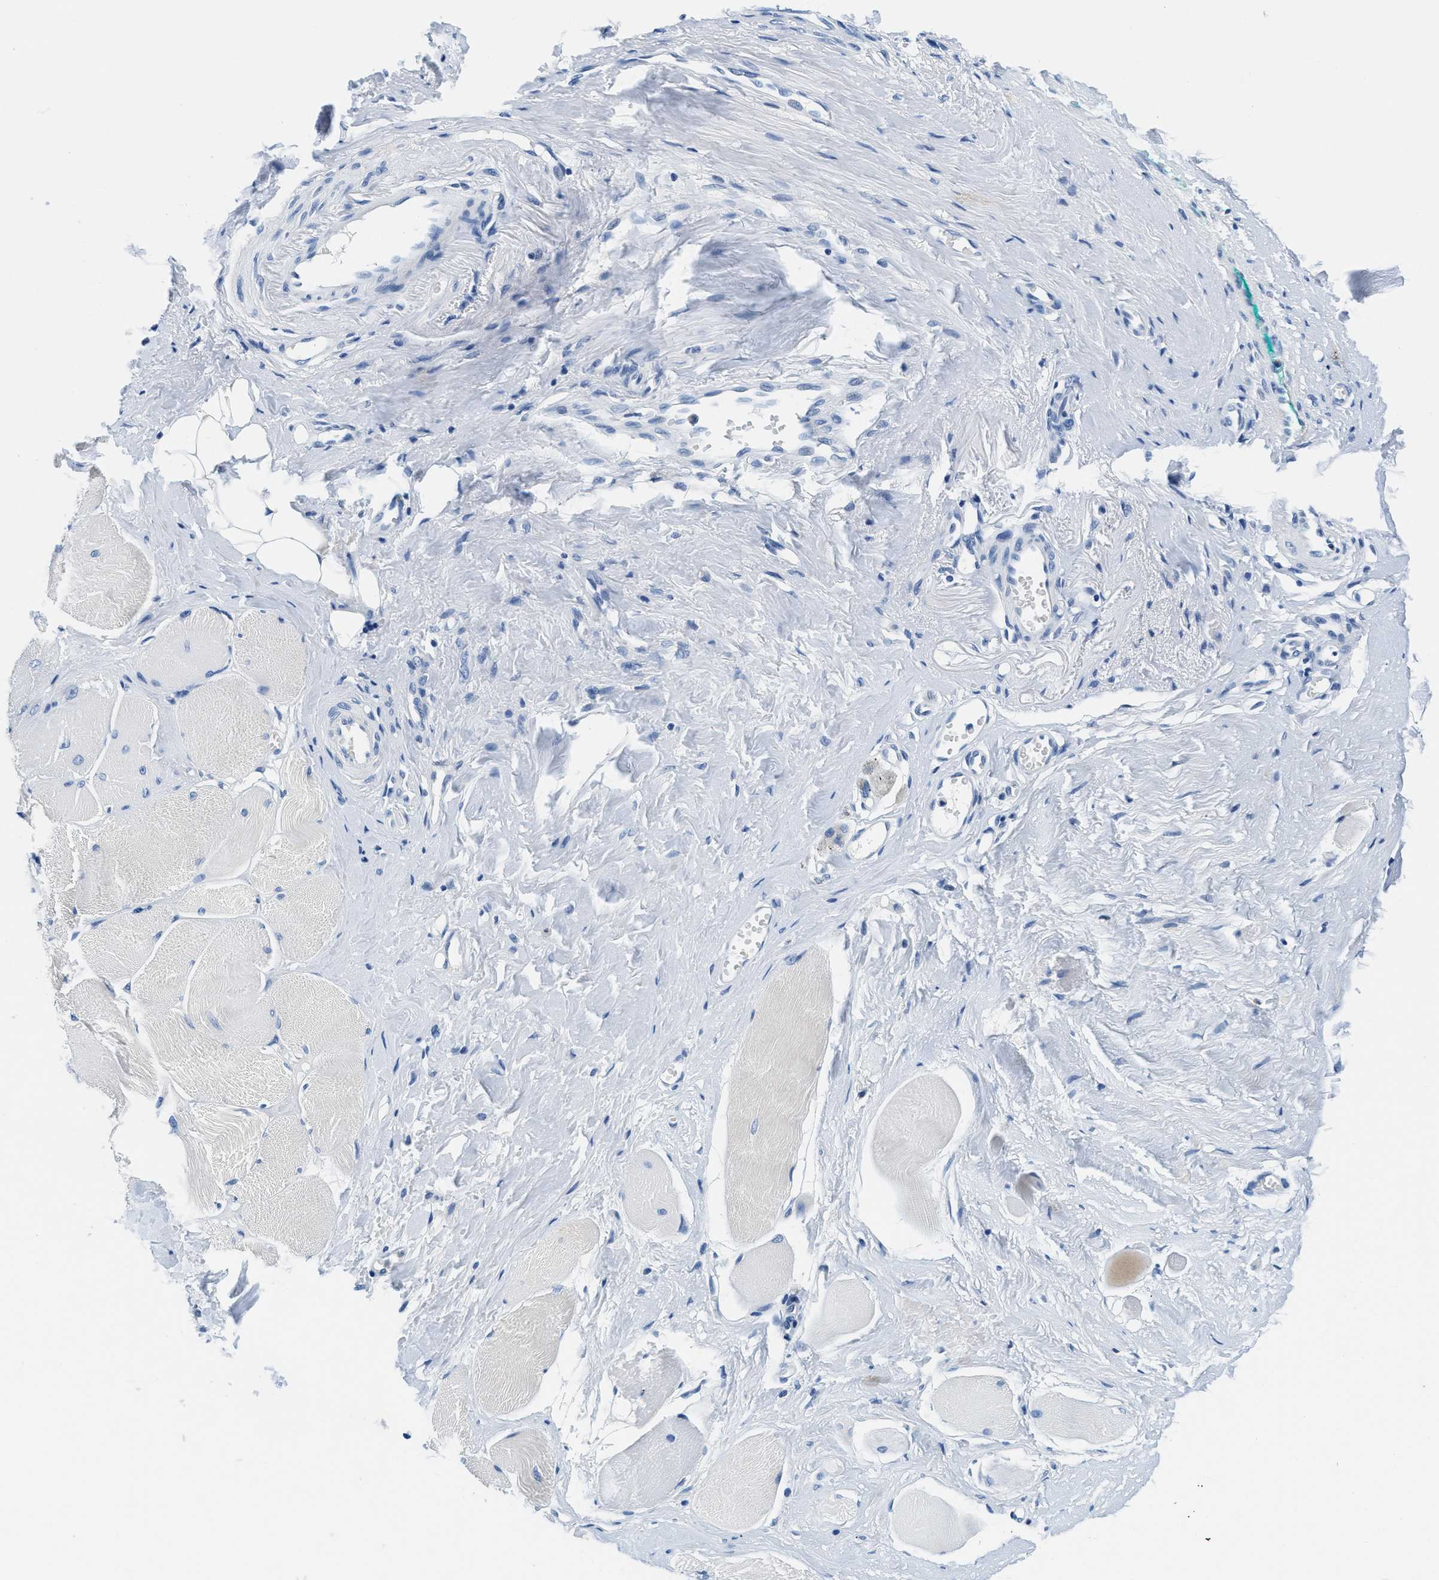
{"staining": {"intensity": "negative", "quantity": "none", "location": "none"}, "tissue": "skeletal muscle", "cell_type": "Myocytes", "image_type": "normal", "snomed": [{"axis": "morphology", "description": "Normal tissue, NOS"}, {"axis": "morphology", "description": "Squamous cell carcinoma, NOS"}, {"axis": "topography", "description": "Skeletal muscle"}], "caption": "High magnification brightfield microscopy of normal skeletal muscle stained with DAB (3,3'-diaminobenzidine) (brown) and counterstained with hematoxylin (blue): myocytes show no significant expression. (IHC, brightfield microscopy, high magnification).", "gene": "GSTM3", "patient": {"sex": "male", "age": 51}}